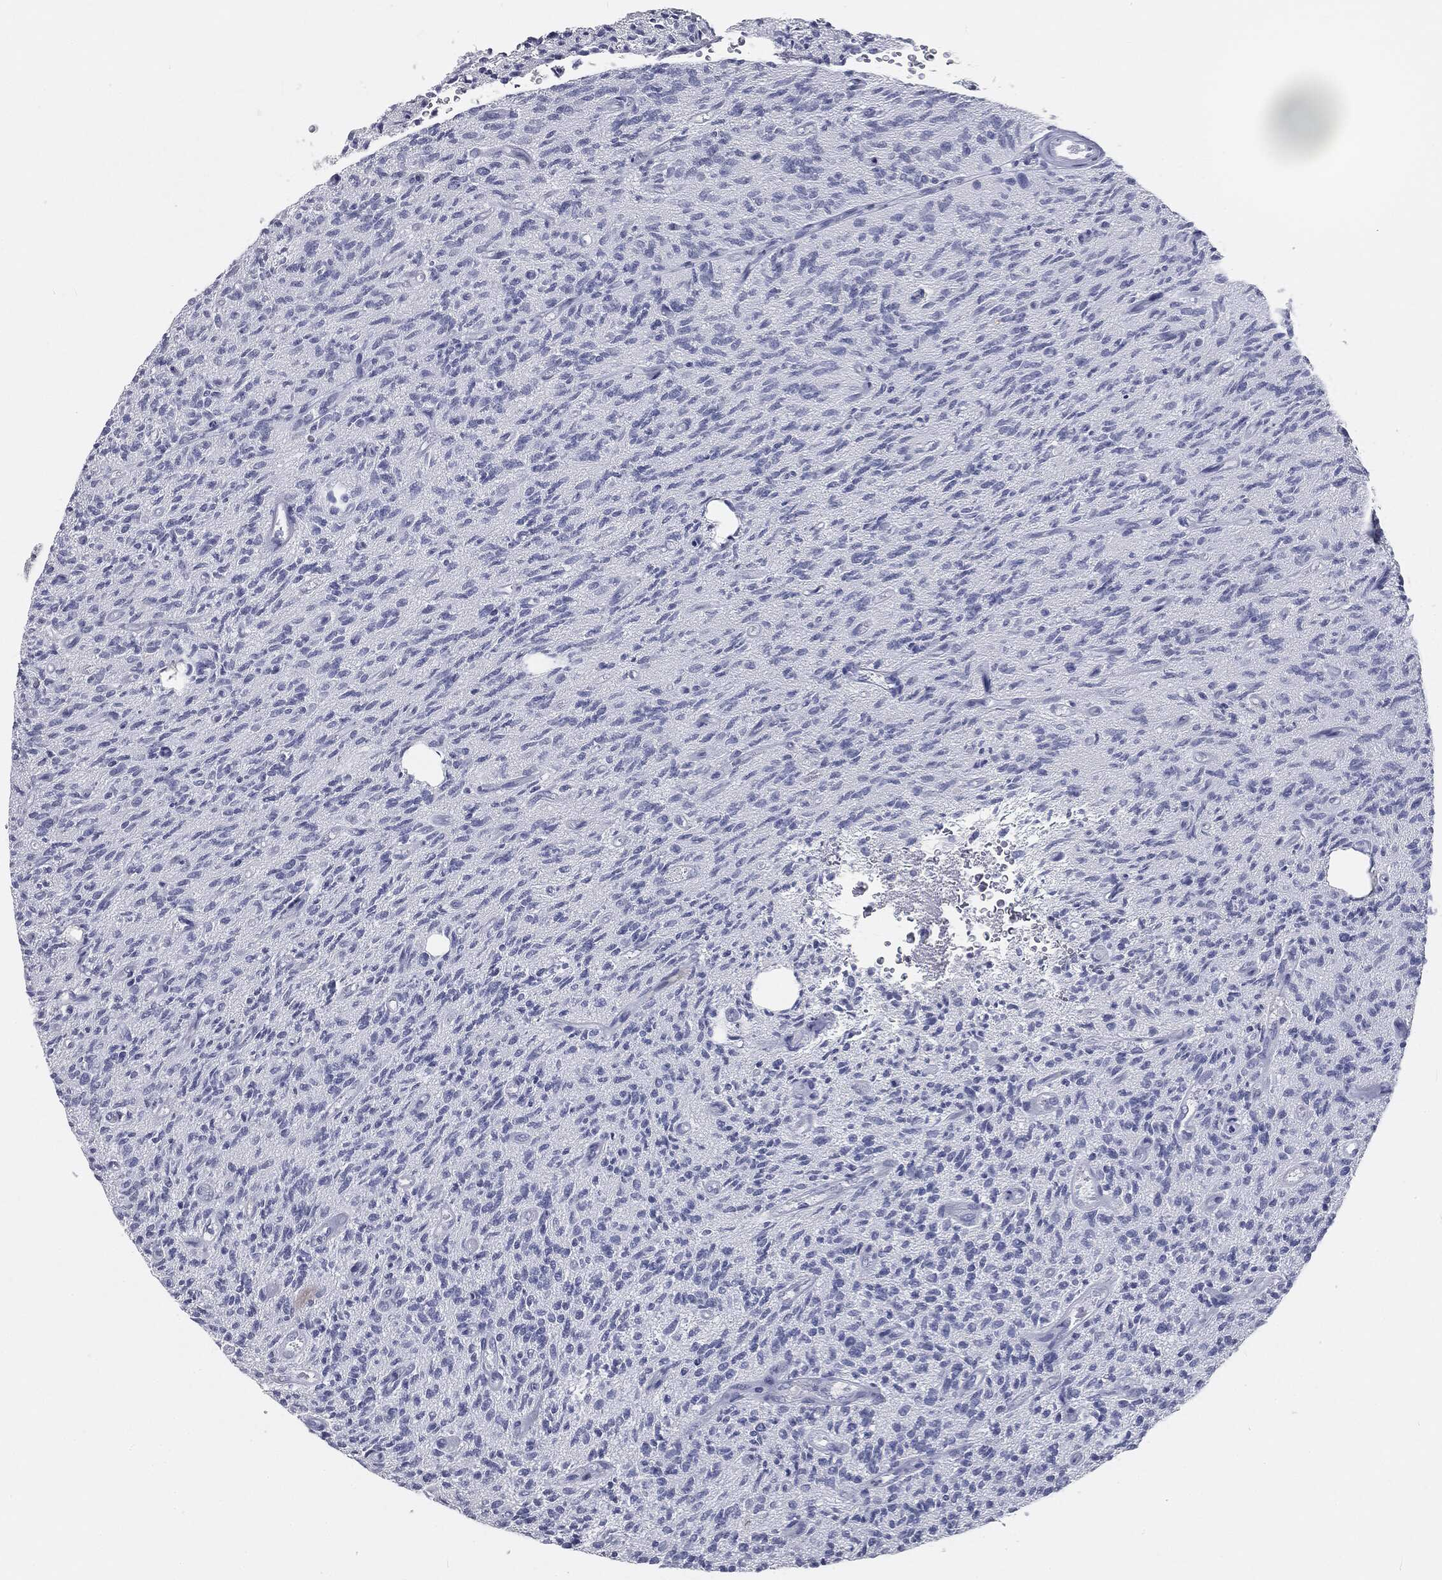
{"staining": {"intensity": "negative", "quantity": "none", "location": "none"}, "tissue": "glioma", "cell_type": "Tumor cells", "image_type": "cancer", "snomed": [{"axis": "morphology", "description": "Glioma, malignant, High grade"}, {"axis": "topography", "description": "Brain"}], "caption": "High power microscopy photomicrograph of an immunohistochemistry (IHC) histopathology image of malignant high-grade glioma, revealing no significant expression in tumor cells.", "gene": "PRAME", "patient": {"sex": "male", "age": 64}}